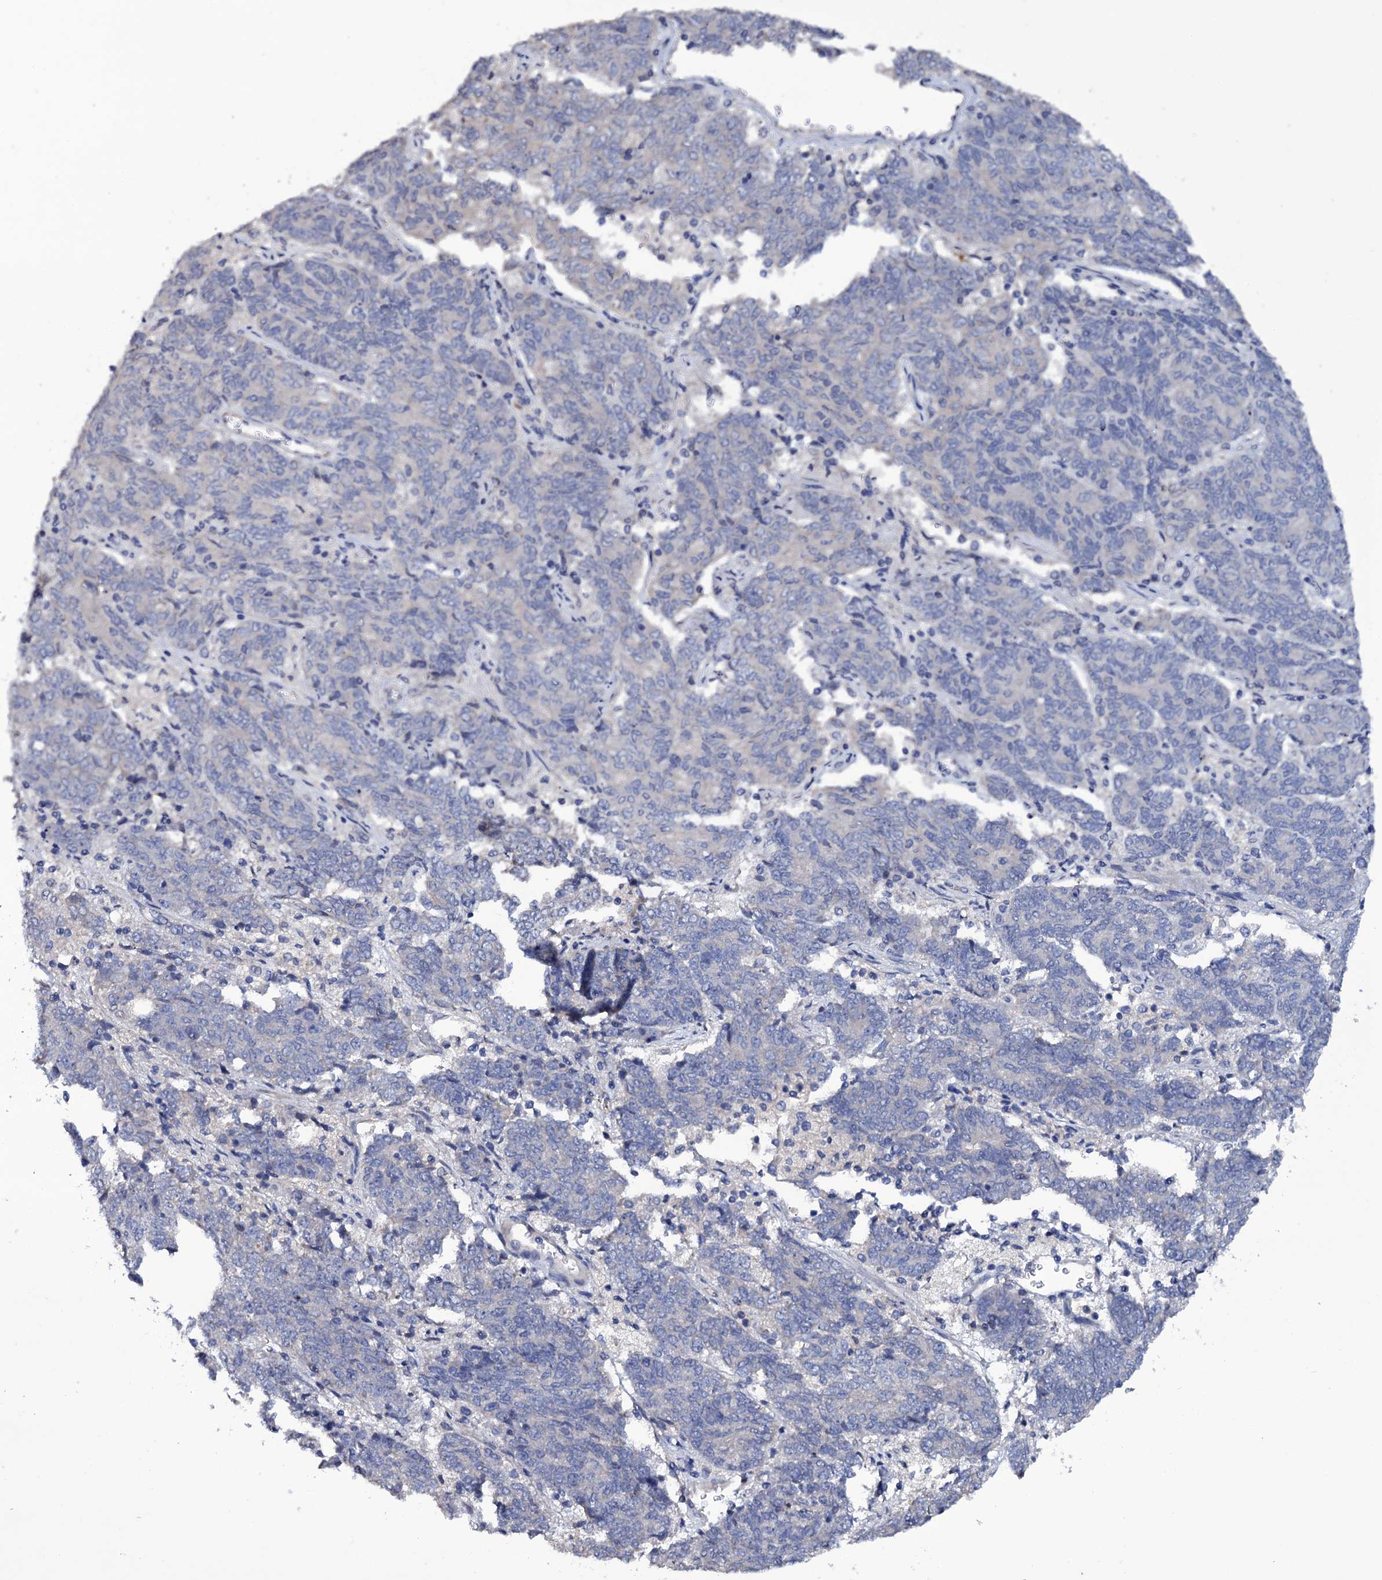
{"staining": {"intensity": "negative", "quantity": "none", "location": "none"}, "tissue": "endometrial cancer", "cell_type": "Tumor cells", "image_type": "cancer", "snomed": [{"axis": "morphology", "description": "Adenocarcinoma, NOS"}, {"axis": "topography", "description": "Endometrium"}], "caption": "This is an IHC photomicrograph of human endometrial cancer. There is no expression in tumor cells.", "gene": "BCL2L14", "patient": {"sex": "female", "age": 80}}